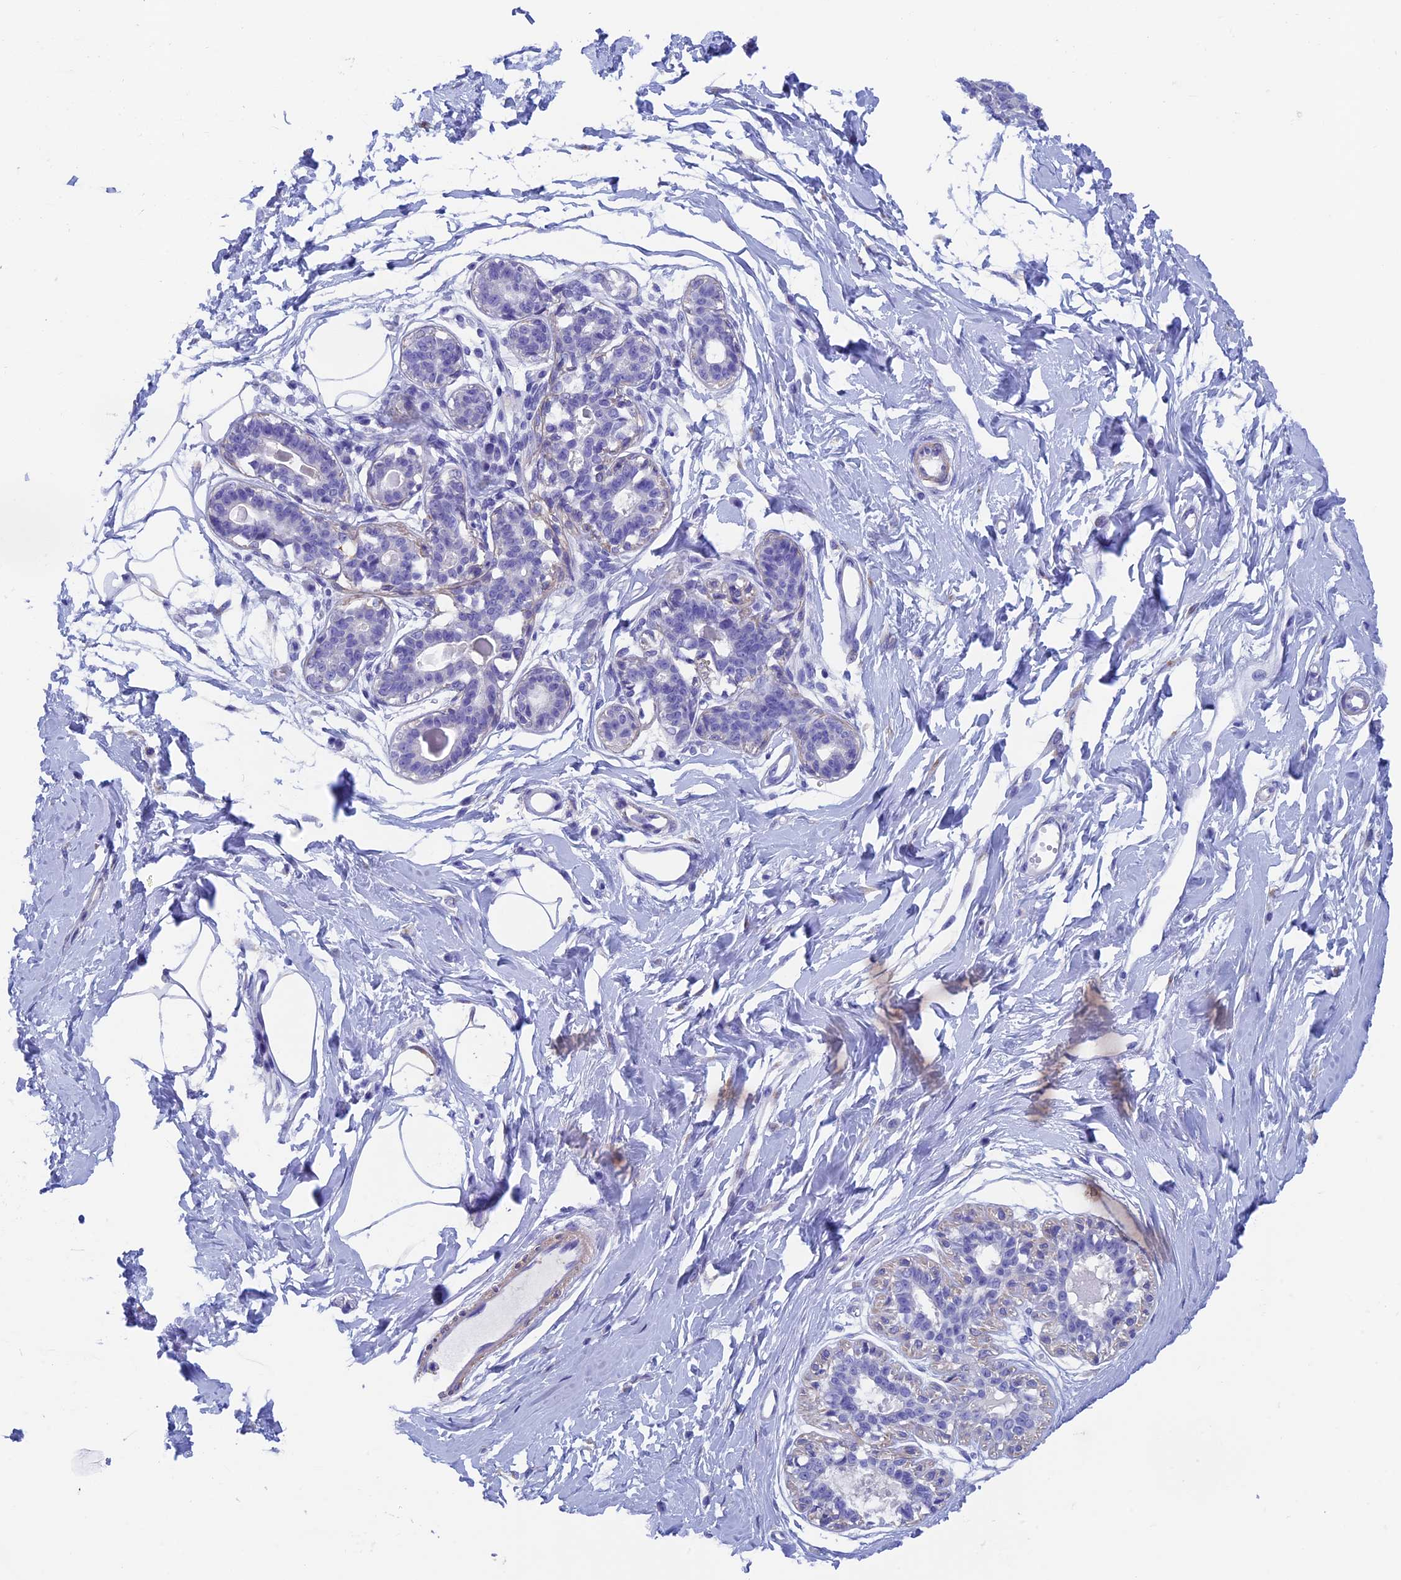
{"staining": {"intensity": "weak", "quantity": ">75%", "location": "cytoplasmic/membranous"}, "tissue": "breast", "cell_type": "Adipocytes", "image_type": "normal", "snomed": [{"axis": "morphology", "description": "Normal tissue, NOS"}, {"axis": "topography", "description": "Breast"}], "caption": "The immunohistochemical stain highlights weak cytoplasmic/membranous positivity in adipocytes of unremarkable breast.", "gene": "ADH7", "patient": {"sex": "female", "age": 45}}